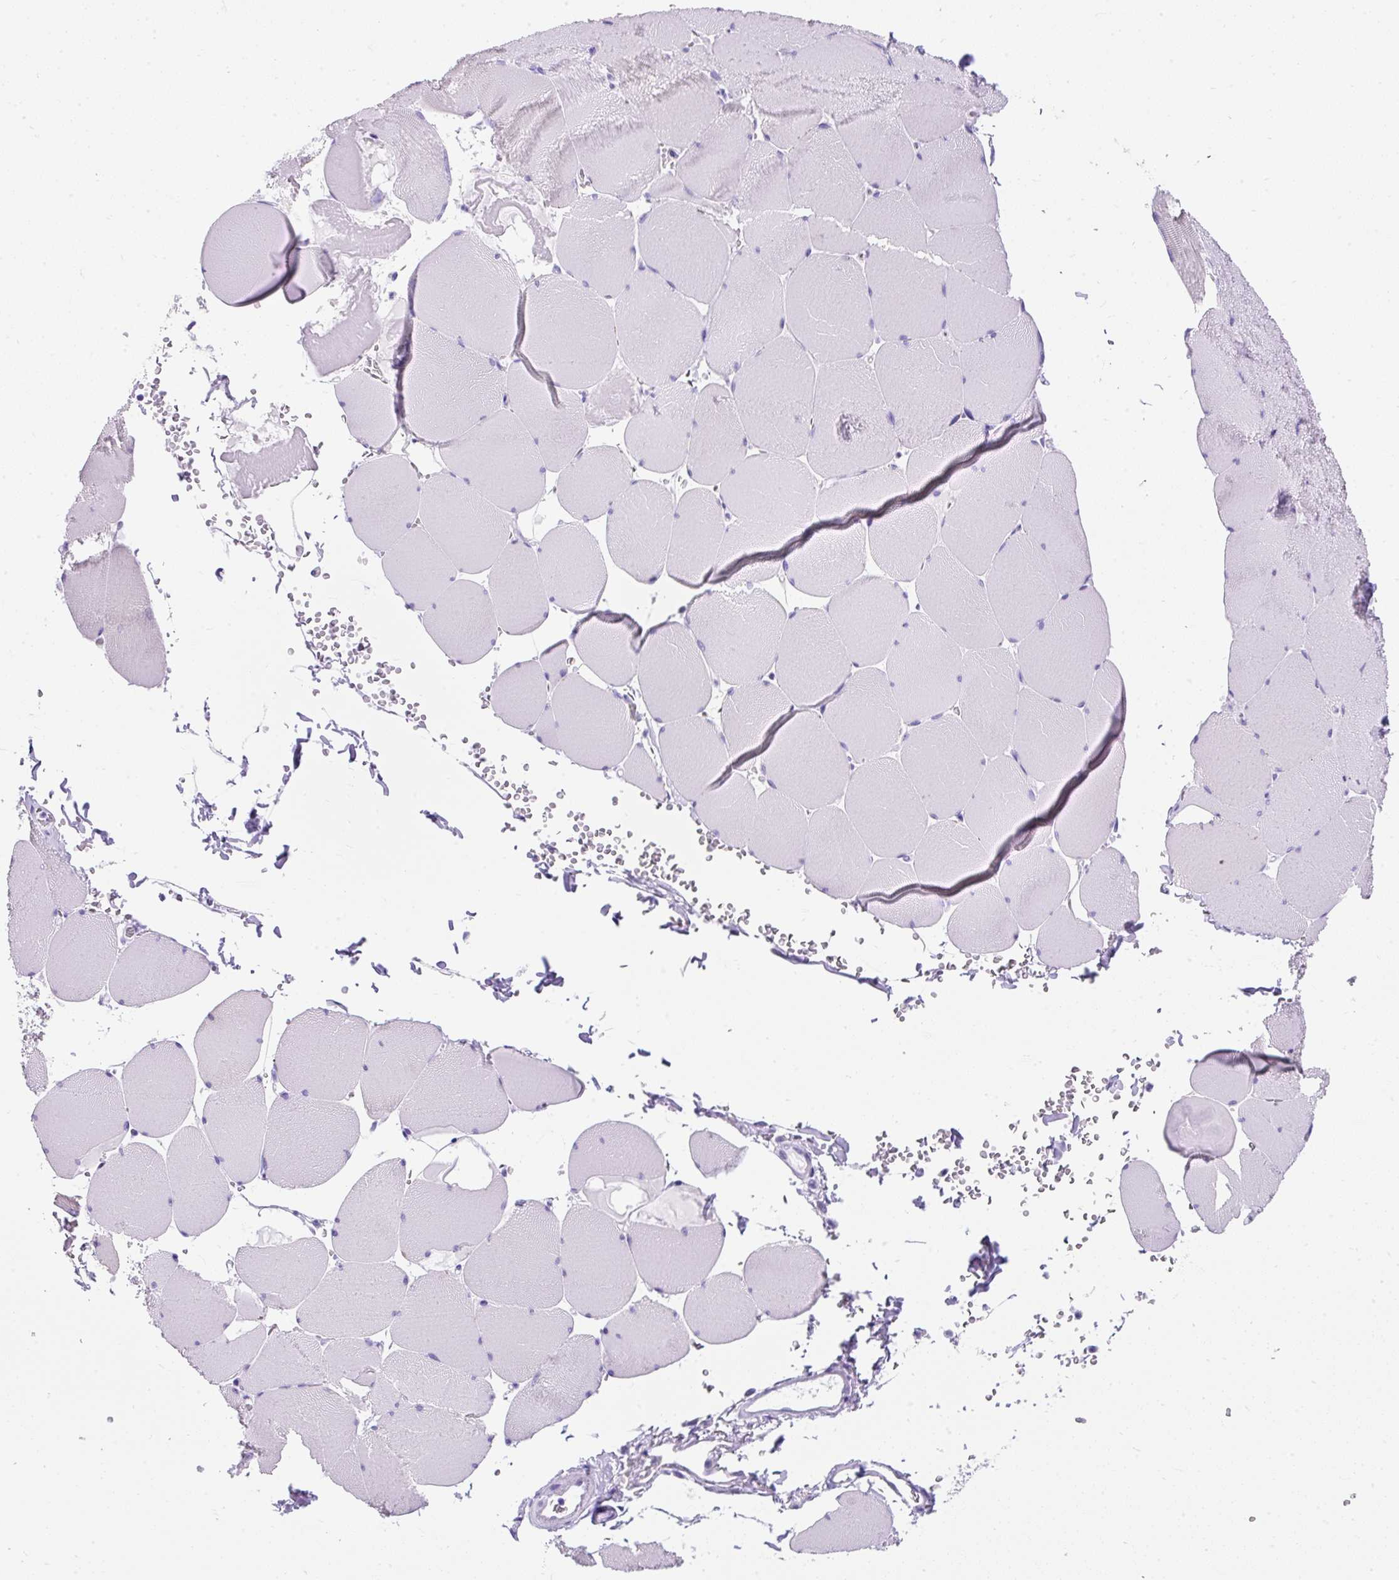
{"staining": {"intensity": "negative", "quantity": "none", "location": "none"}, "tissue": "skeletal muscle", "cell_type": "Myocytes", "image_type": "normal", "snomed": [{"axis": "morphology", "description": "Normal tissue, NOS"}, {"axis": "topography", "description": "Skeletal muscle"}, {"axis": "topography", "description": "Head-Neck"}], "caption": "DAB immunohistochemical staining of unremarkable human skeletal muscle reveals no significant positivity in myocytes. The staining is performed using DAB brown chromogen with nuclei counter-stained in using hematoxylin.", "gene": "PVALB", "patient": {"sex": "male", "age": 66}}